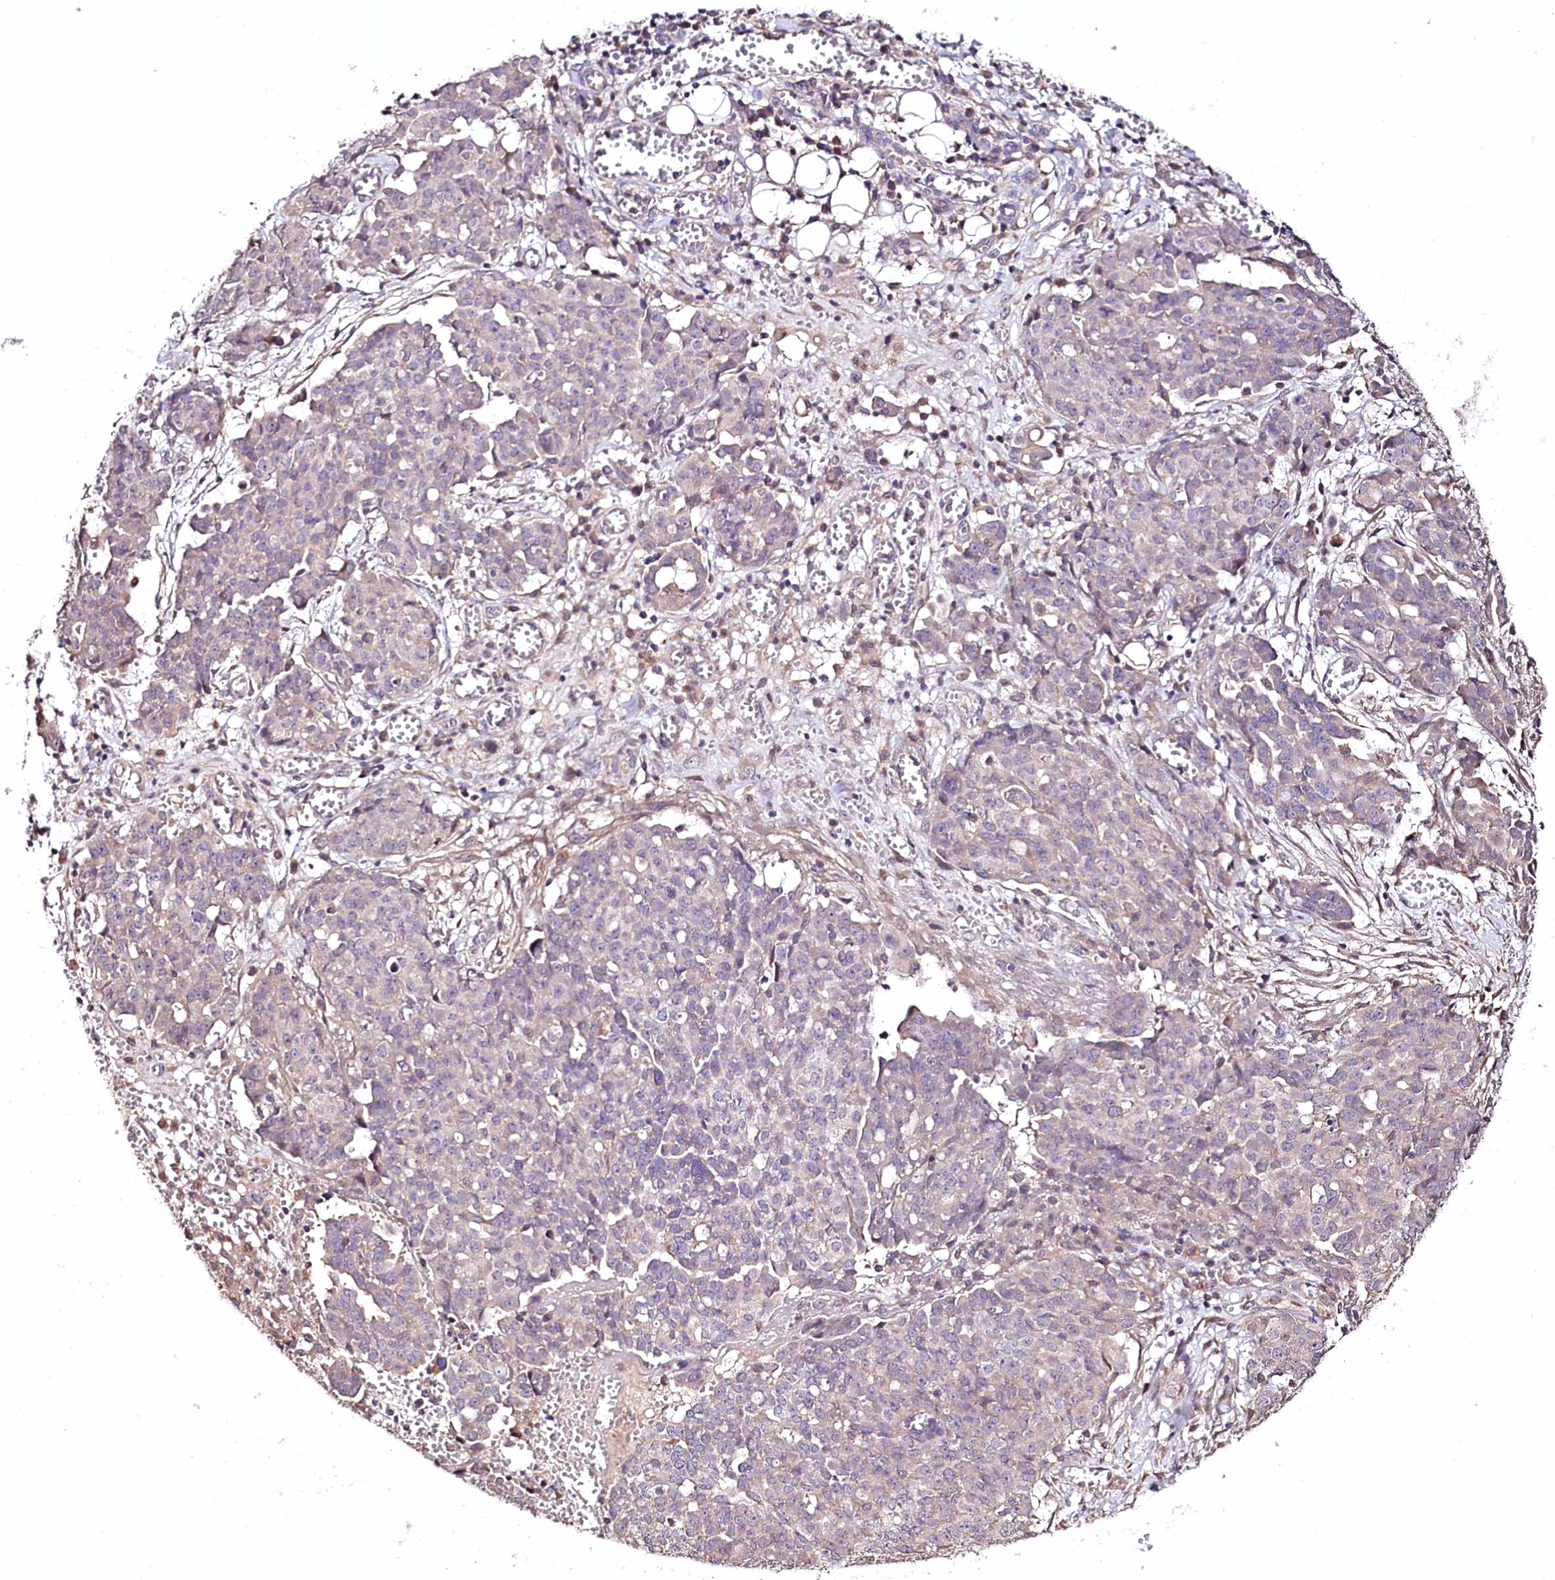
{"staining": {"intensity": "weak", "quantity": "<25%", "location": "cytoplasmic/membranous"}, "tissue": "ovarian cancer", "cell_type": "Tumor cells", "image_type": "cancer", "snomed": [{"axis": "morphology", "description": "Cystadenocarcinoma, serous, NOS"}, {"axis": "topography", "description": "Soft tissue"}, {"axis": "topography", "description": "Ovary"}], "caption": "This is a micrograph of immunohistochemistry staining of ovarian cancer (serous cystadenocarcinoma), which shows no positivity in tumor cells.", "gene": "TNPO3", "patient": {"sex": "female", "age": 57}}